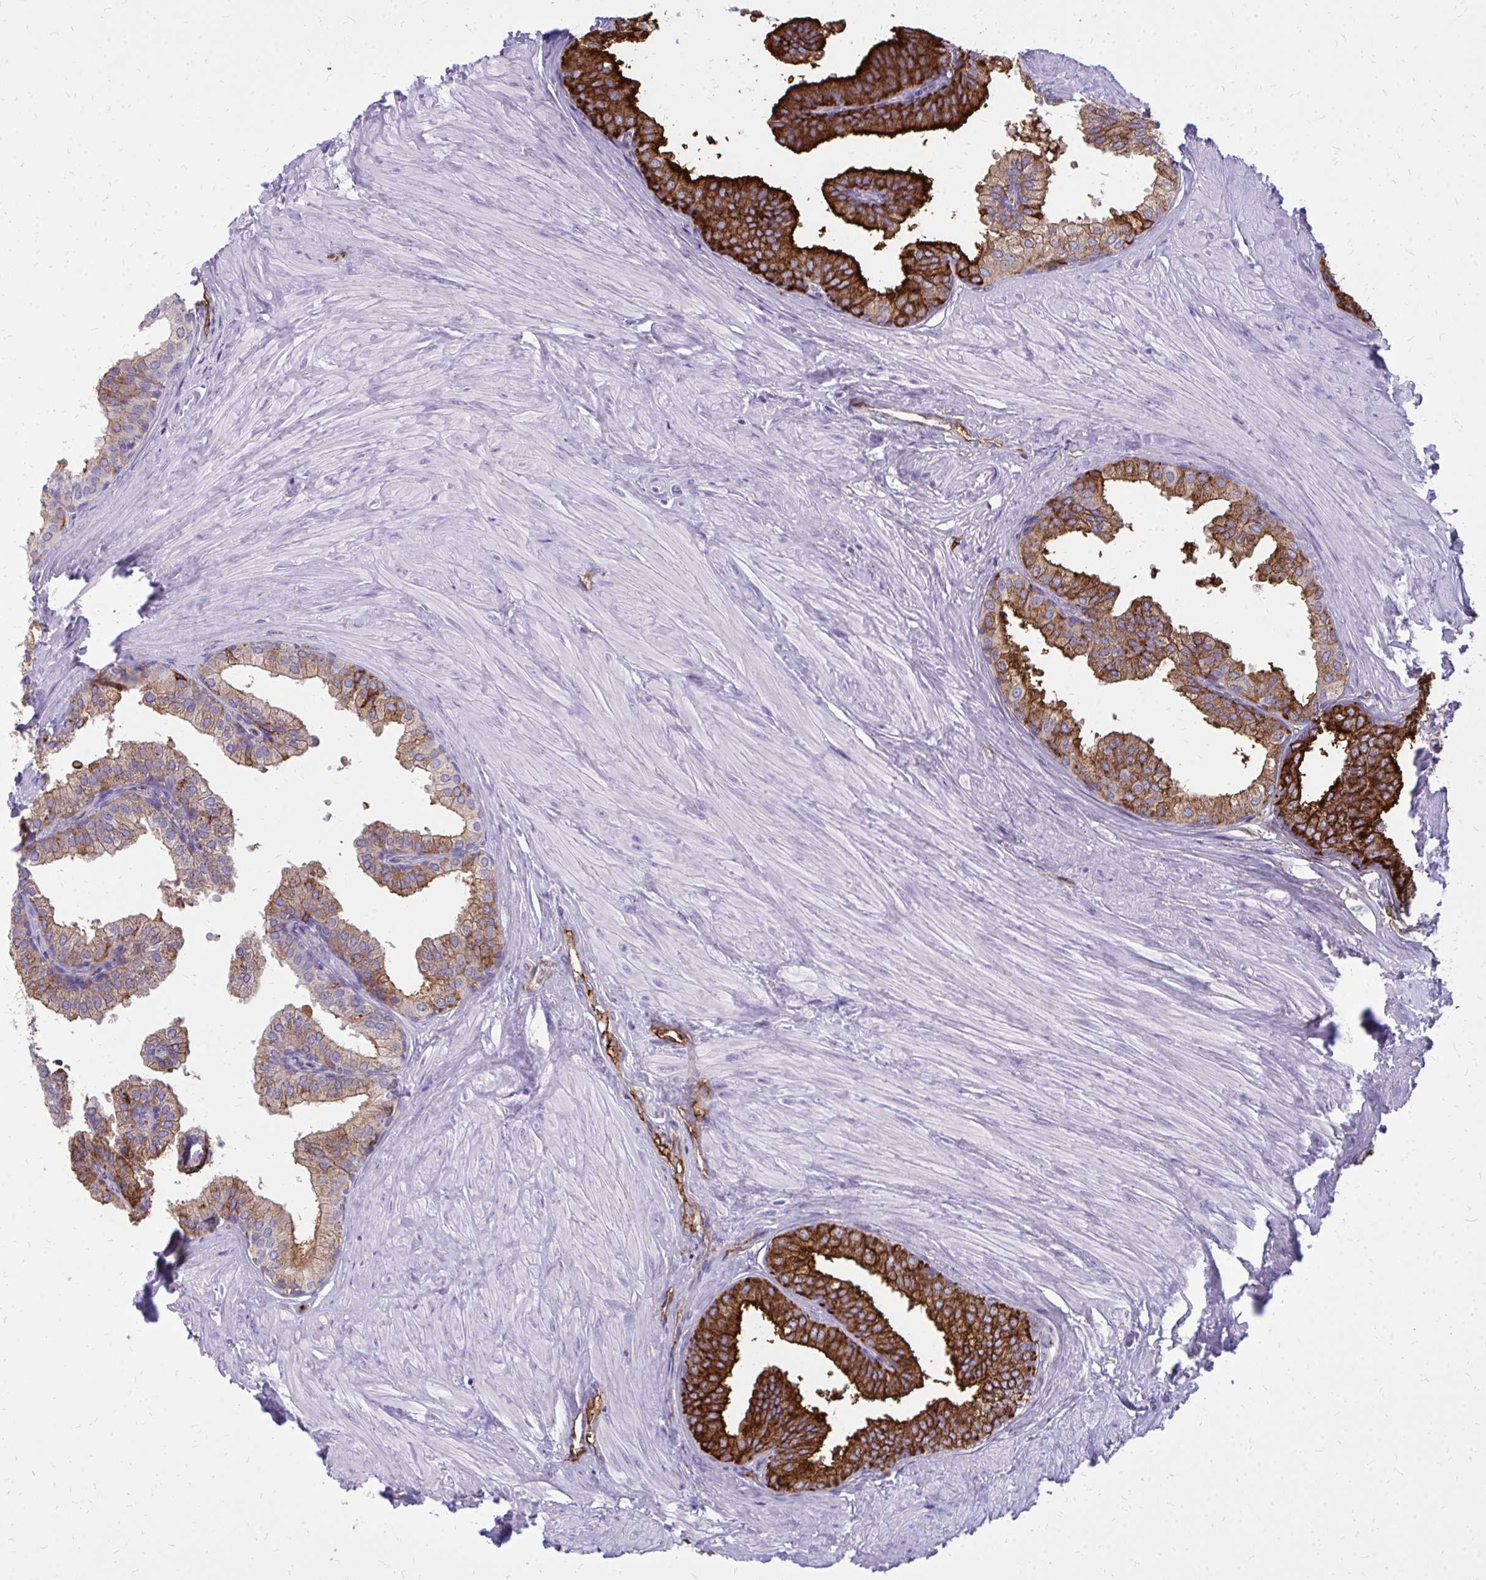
{"staining": {"intensity": "strong", "quantity": "25%-75%", "location": "cytoplasmic/membranous"}, "tissue": "prostate", "cell_type": "Glandular cells", "image_type": "normal", "snomed": [{"axis": "morphology", "description": "Normal tissue, NOS"}, {"axis": "topography", "description": "Prostate"}, {"axis": "topography", "description": "Peripheral nerve tissue"}], "caption": "High-power microscopy captured an immunohistochemistry histopathology image of normal prostate, revealing strong cytoplasmic/membranous positivity in approximately 25%-75% of glandular cells. Immunohistochemistry (ihc) stains the protein in brown and the nuclei are stained blue.", "gene": "MARCKSL1", "patient": {"sex": "male", "age": 55}}